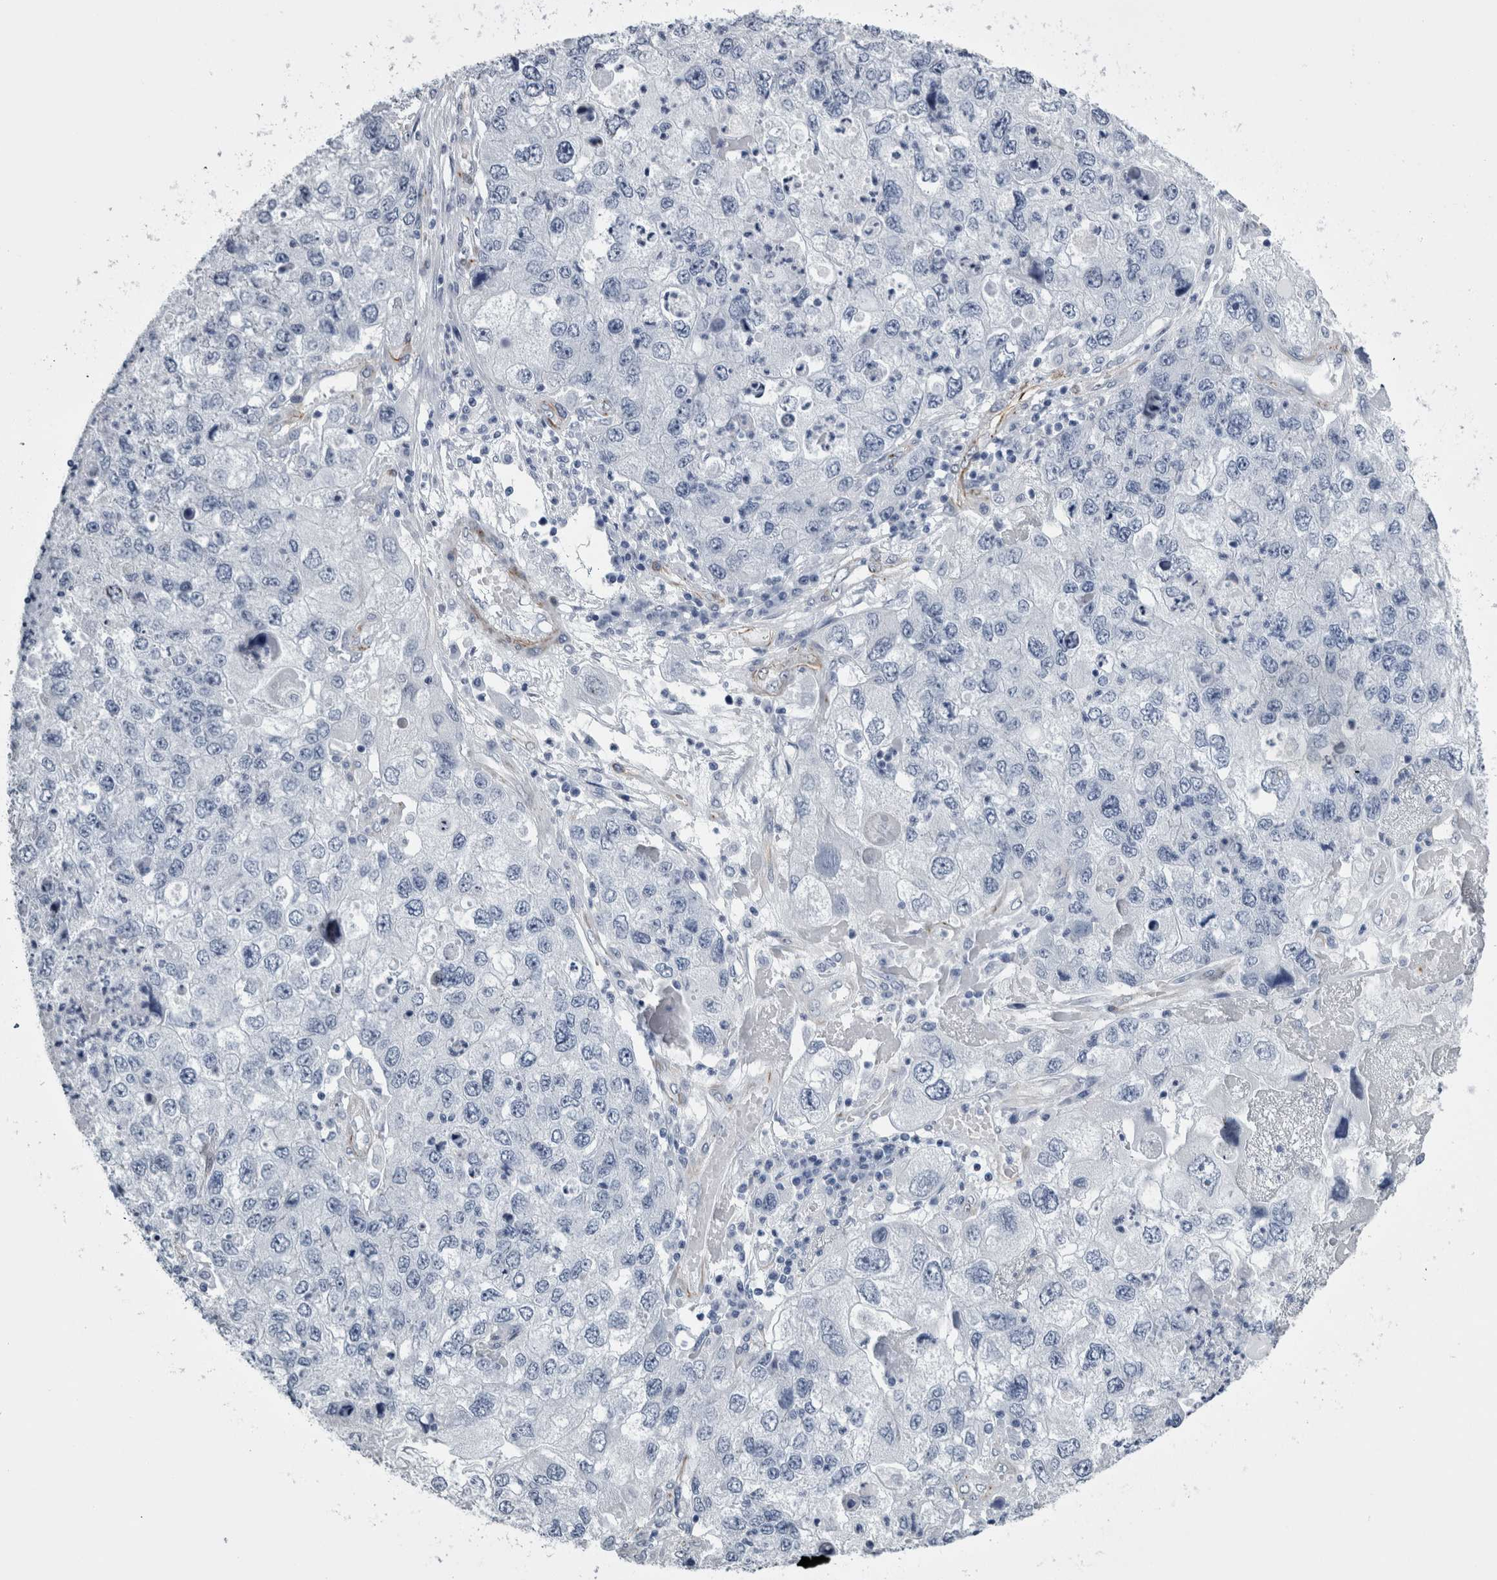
{"staining": {"intensity": "negative", "quantity": "none", "location": "none"}, "tissue": "endometrial cancer", "cell_type": "Tumor cells", "image_type": "cancer", "snomed": [{"axis": "morphology", "description": "Adenocarcinoma, NOS"}, {"axis": "topography", "description": "Endometrium"}], "caption": "IHC photomicrograph of human endometrial cancer stained for a protein (brown), which shows no positivity in tumor cells.", "gene": "VWDE", "patient": {"sex": "female", "age": 49}}